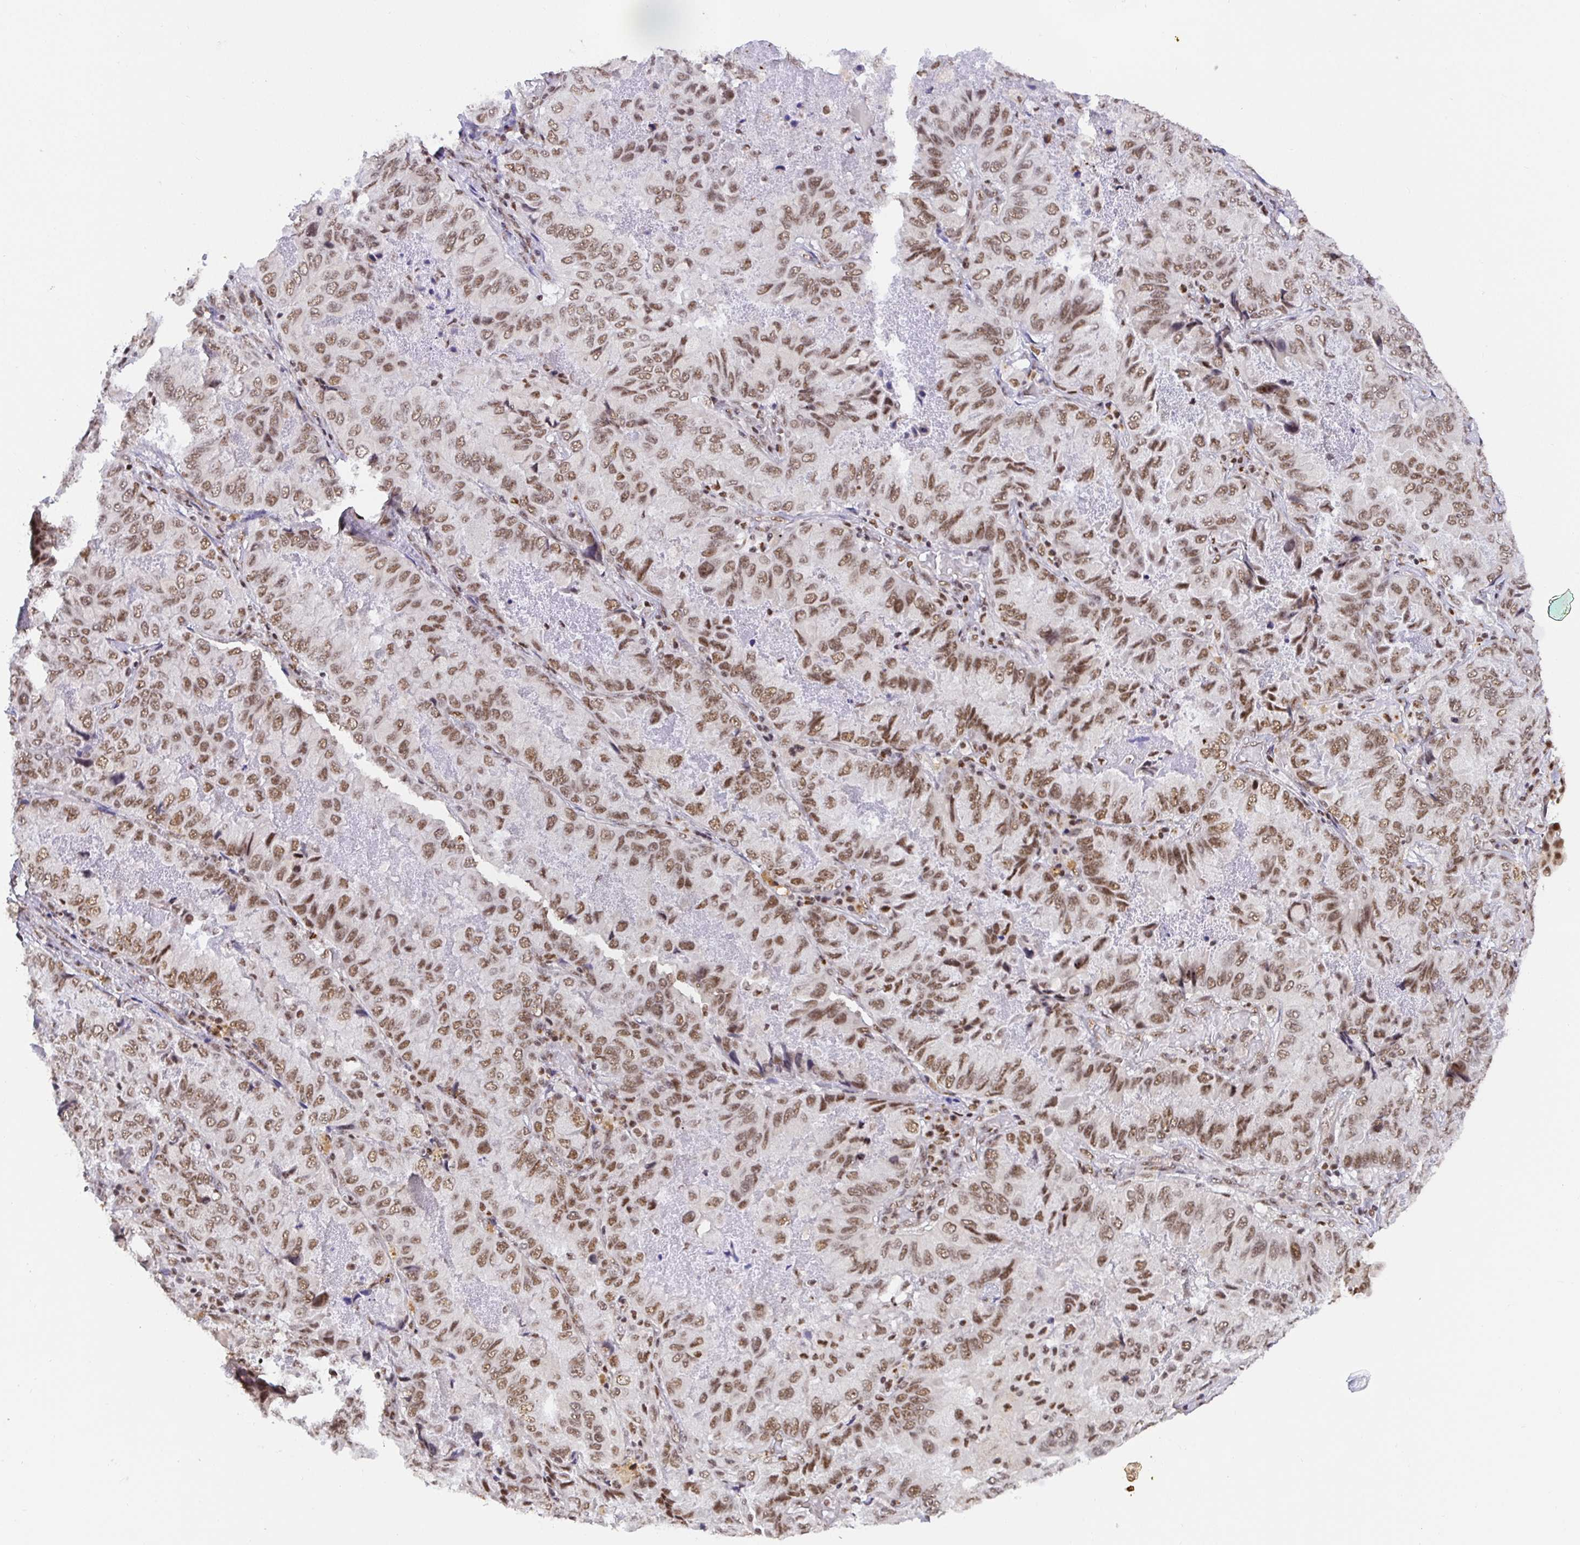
{"staining": {"intensity": "moderate", "quantity": ">75%", "location": "nuclear"}, "tissue": "lung cancer", "cell_type": "Tumor cells", "image_type": "cancer", "snomed": [{"axis": "morphology", "description": "Aneuploidy"}, {"axis": "morphology", "description": "Adenocarcinoma, NOS"}, {"axis": "morphology", "description": "Adenocarcinoma, metastatic, NOS"}, {"axis": "topography", "description": "Lymph node"}, {"axis": "topography", "description": "Lung"}], "caption": "DAB immunohistochemical staining of human lung adenocarcinoma exhibits moderate nuclear protein expression in approximately >75% of tumor cells. The staining was performed using DAB (3,3'-diaminobenzidine) to visualize the protein expression in brown, while the nuclei were stained in blue with hematoxylin (Magnification: 20x).", "gene": "USF1", "patient": {"sex": "female", "age": 48}}